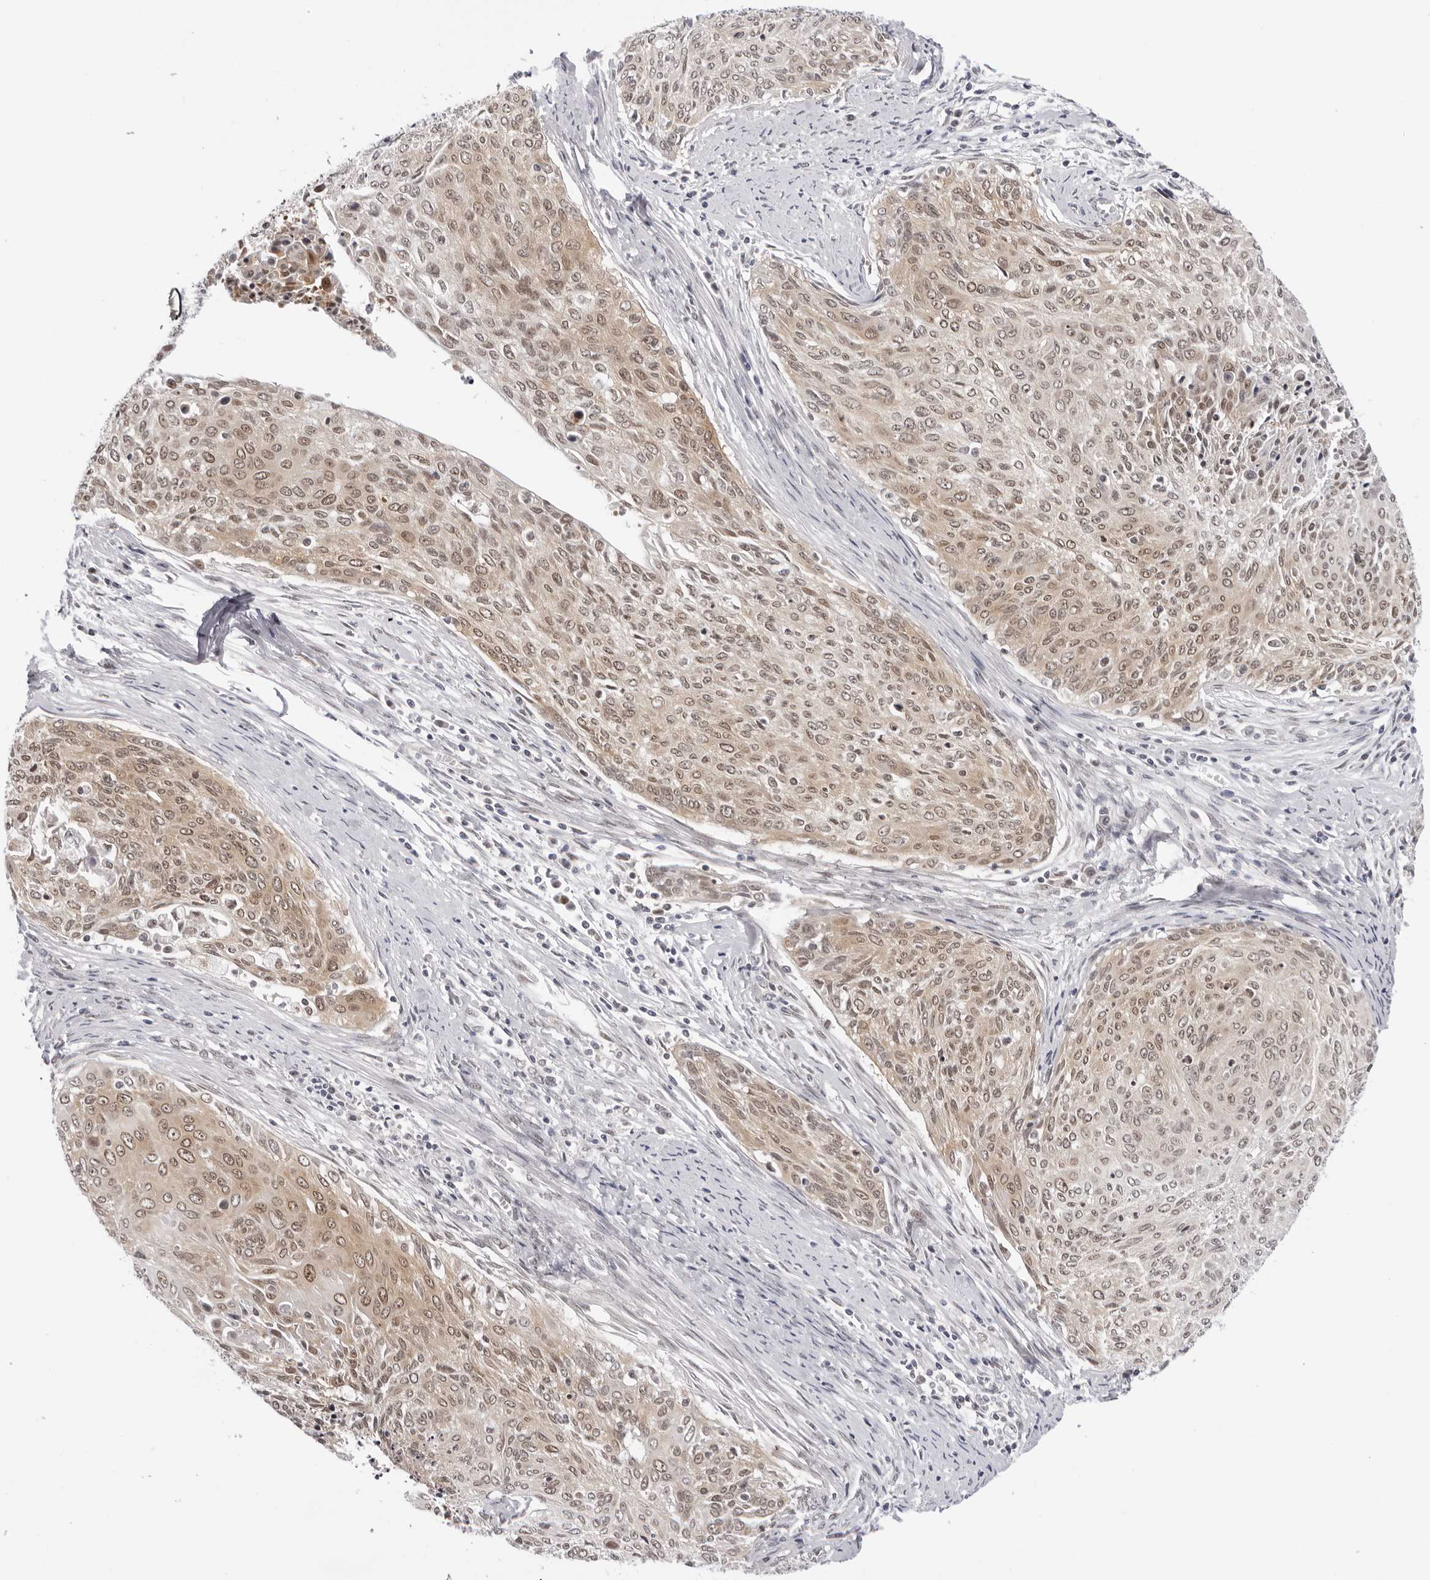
{"staining": {"intensity": "moderate", "quantity": ">75%", "location": "nuclear"}, "tissue": "cervical cancer", "cell_type": "Tumor cells", "image_type": "cancer", "snomed": [{"axis": "morphology", "description": "Squamous cell carcinoma, NOS"}, {"axis": "topography", "description": "Cervix"}], "caption": "A high-resolution histopathology image shows immunohistochemistry (IHC) staining of cervical cancer, which demonstrates moderate nuclear expression in approximately >75% of tumor cells.", "gene": "WDR77", "patient": {"sex": "female", "age": 55}}